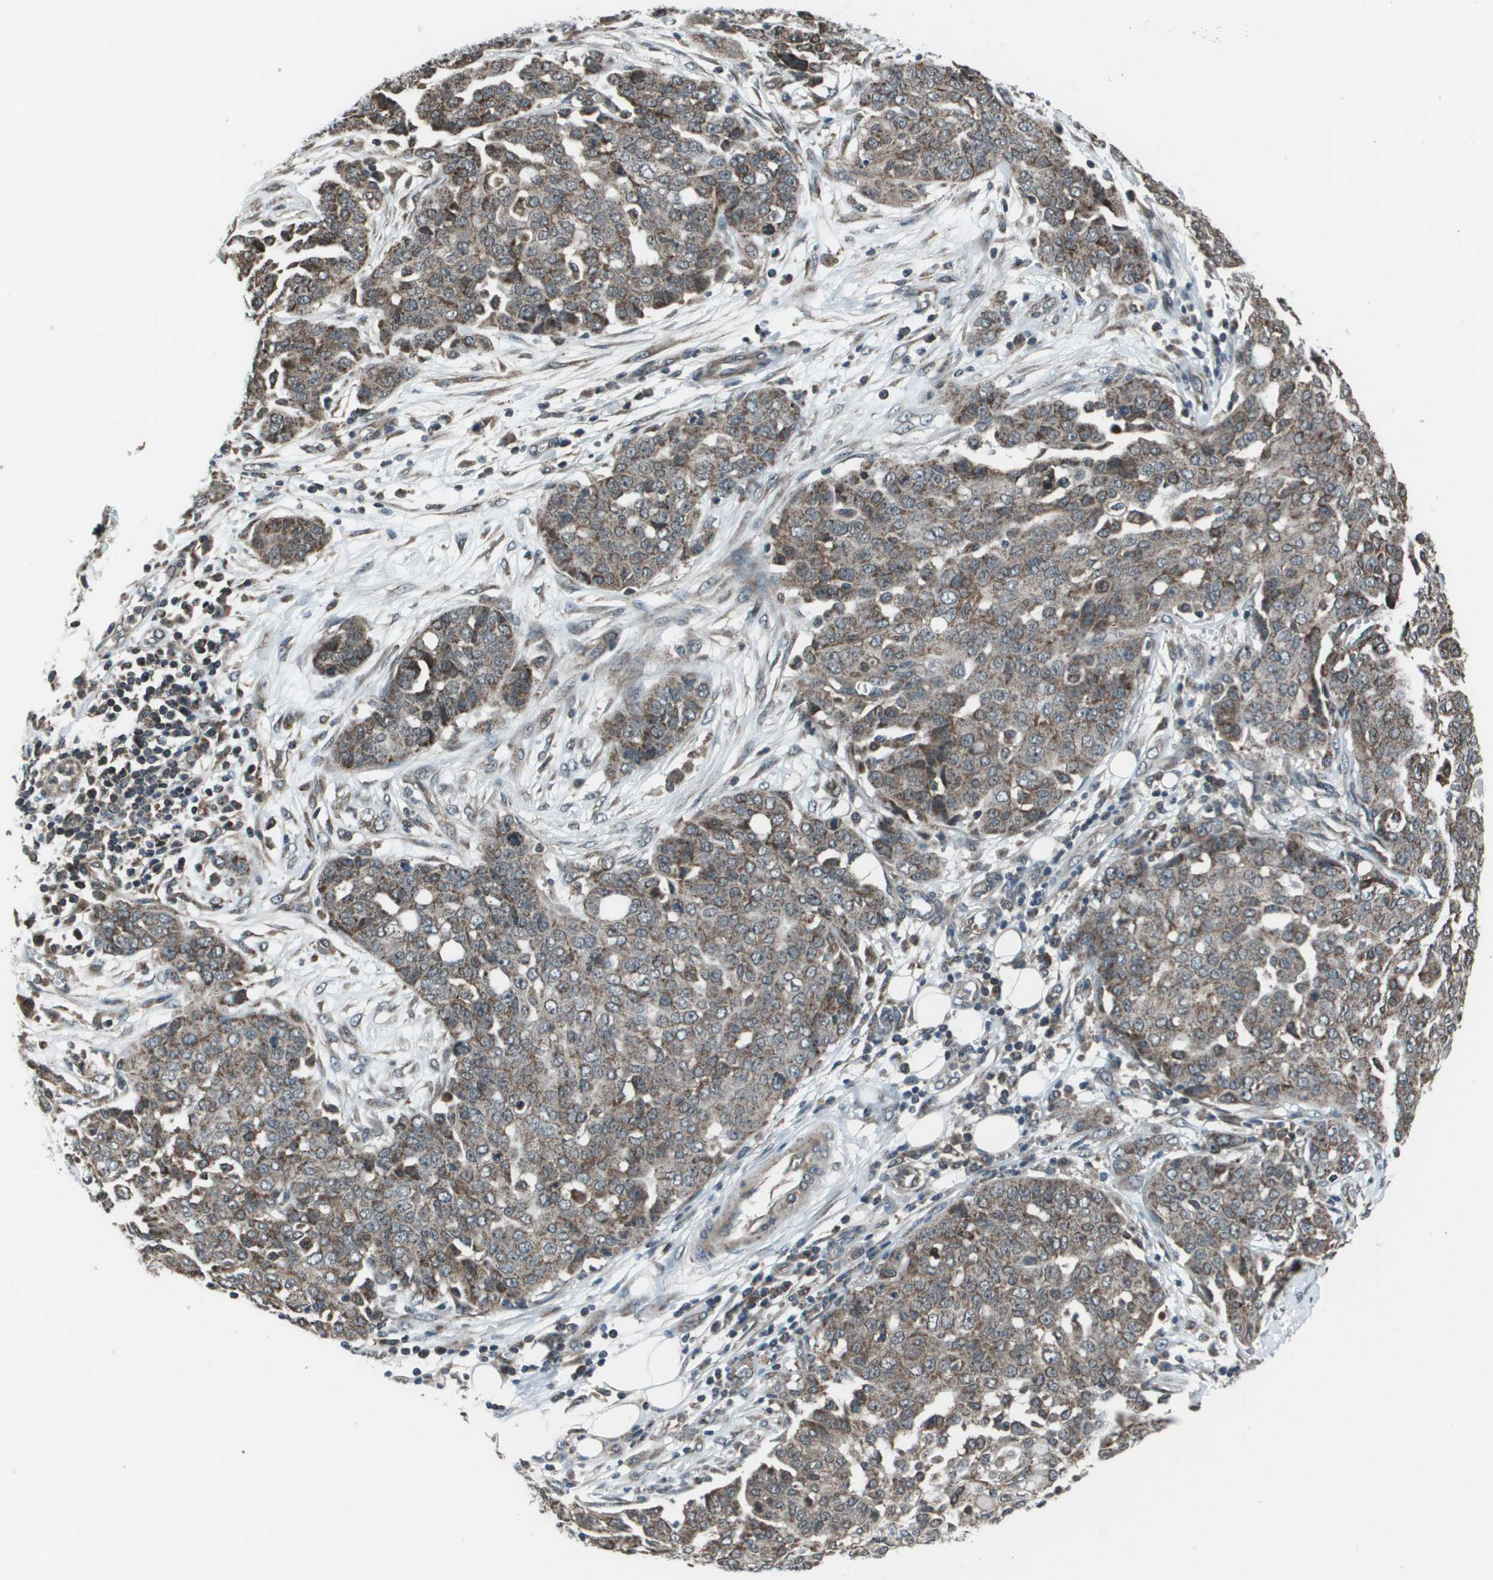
{"staining": {"intensity": "moderate", "quantity": ">75%", "location": "cytoplasmic/membranous"}, "tissue": "ovarian cancer", "cell_type": "Tumor cells", "image_type": "cancer", "snomed": [{"axis": "morphology", "description": "Cystadenocarcinoma, serous, NOS"}, {"axis": "topography", "description": "Soft tissue"}, {"axis": "topography", "description": "Ovary"}], "caption": "This image shows immunohistochemistry (IHC) staining of human ovarian cancer, with medium moderate cytoplasmic/membranous positivity in about >75% of tumor cells.", "gene": "PPFIA1", "patient": {"sex": "female", "age": 57}}